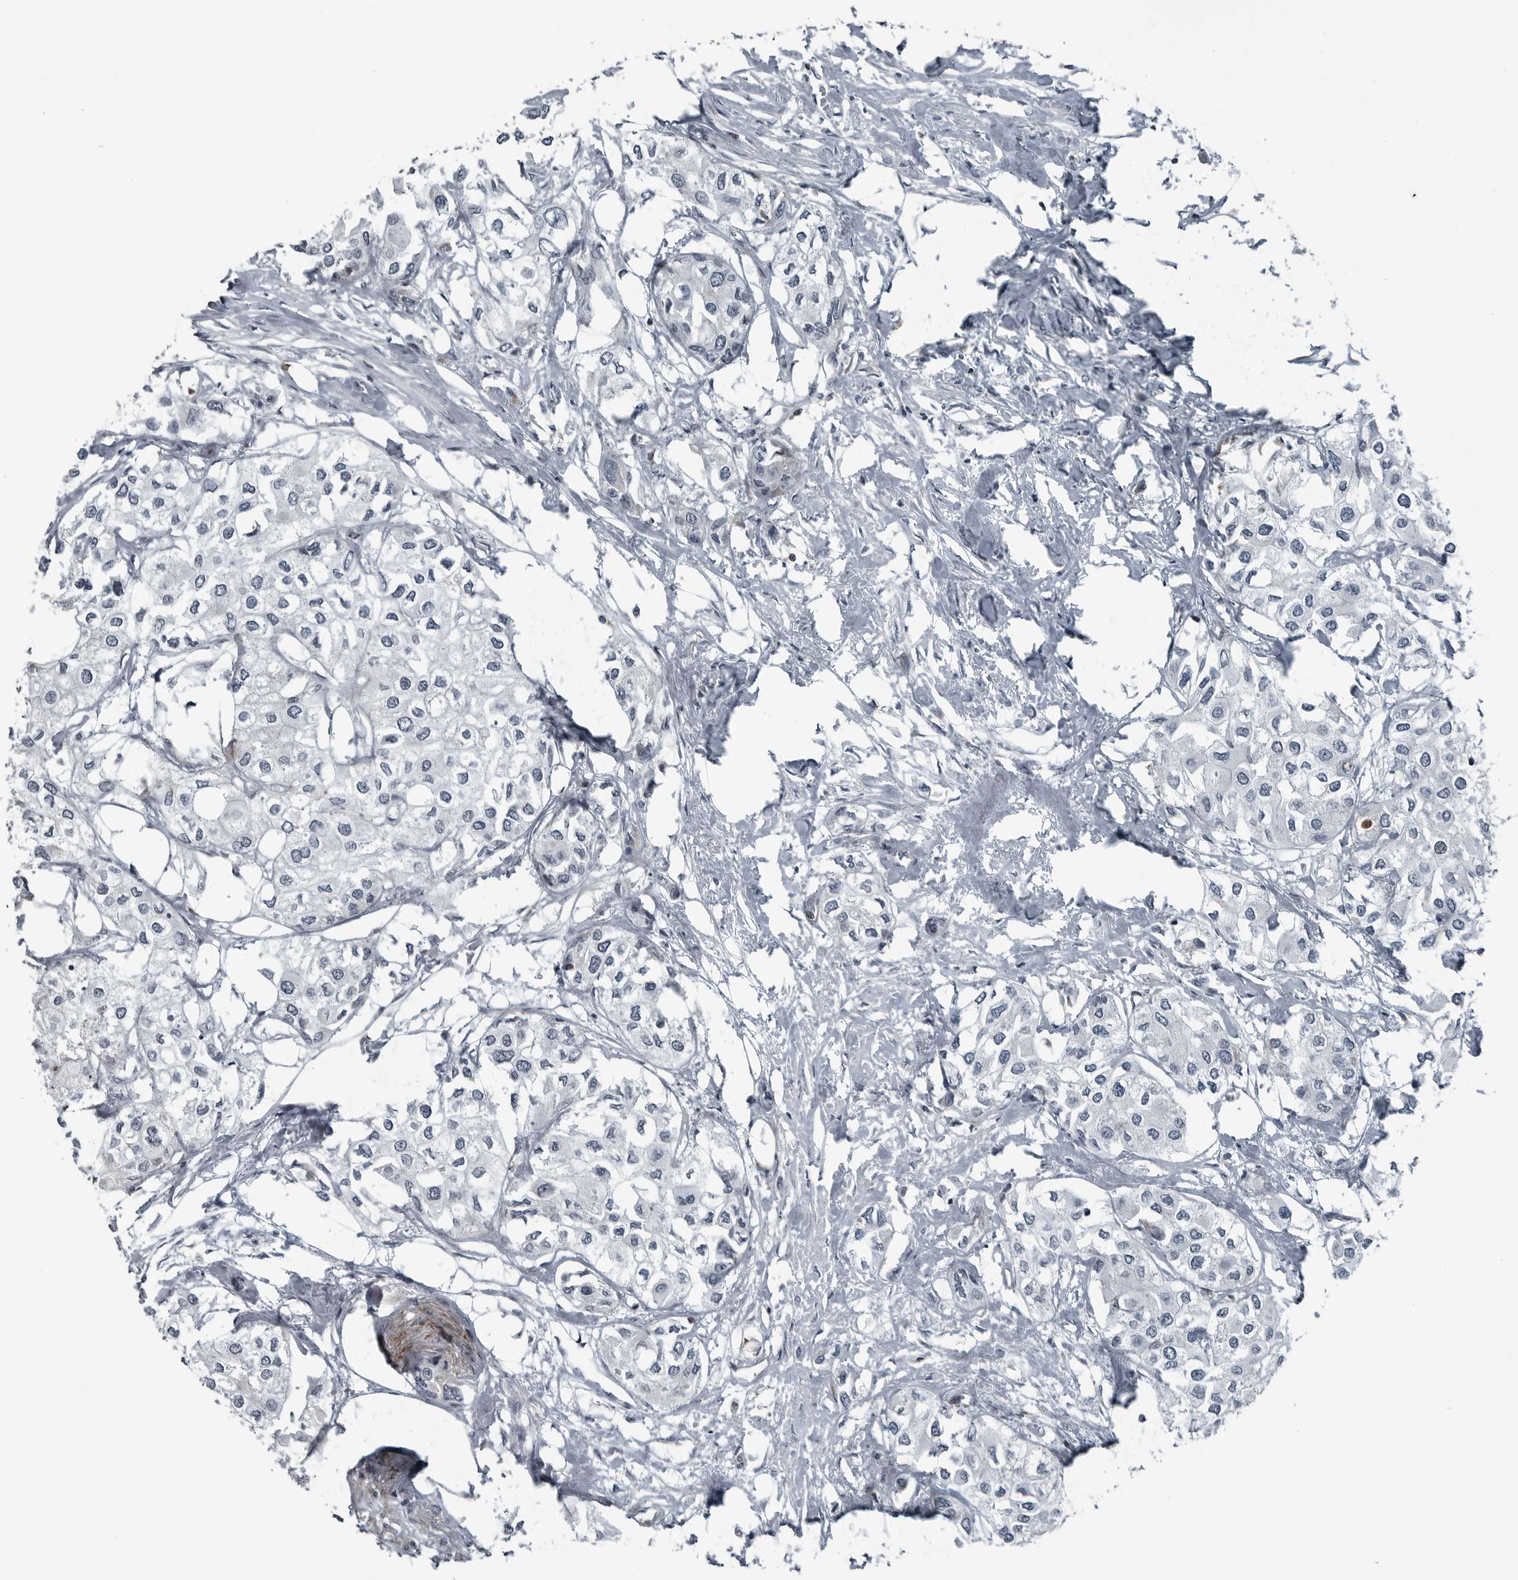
{"staining": {"intensity": "negative", "quantity": "none", "location": "none"}, "tissue": "urothelial cancer", "cell_type": "Tumor cells", "image_type": "cancer", "snomed": [{"axis": "morphology", "description": "Urothelial carcinoma, High grade"}, {"axis": "topography", "description": "Urinary bladder"}], "caption": "Urothelial carcinoma (high-grade) was stained to show a protein in brown. There is no significant positivity in tumor cells.", "gene": "GAK", "patient": {"sex": "male", "age": 64}}